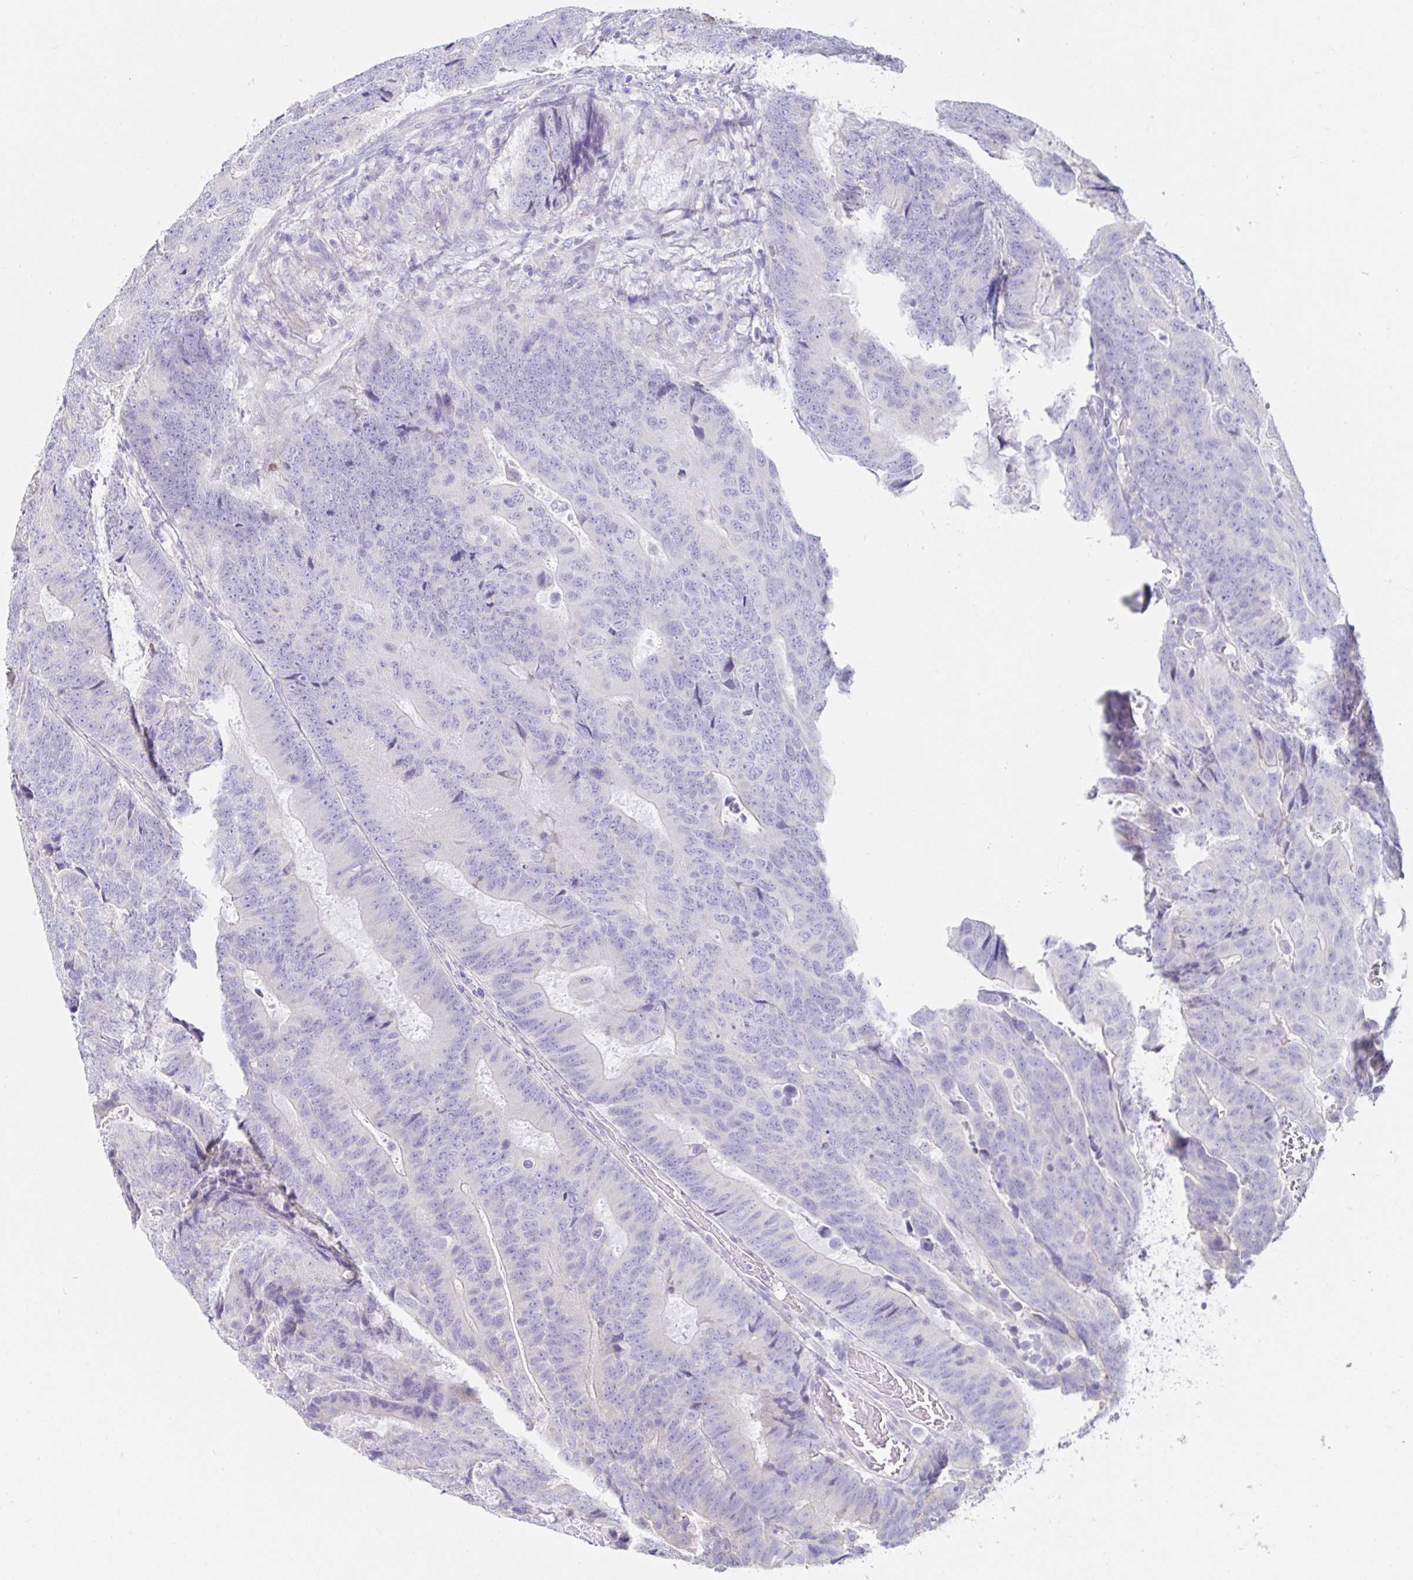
{"staining": {"intensity": "negative", "quantity": "none", "location": "none"}, "tissue": "colorectal cancer", "cell_type": "Tumor cells", "image_type": "cancer", "snomed": [{"axis": "morphology", "description": "Adenocarcinoma, NOS"}, {"axis": "topography", "description": "Colon"}], "caption": "Immunohistochemical staining of adenocarcinoma (colorectal) reveals no significant positivity in tumor cells.", "gene": "C4orf17", "patient": {"sex": "female", "age": 48}}